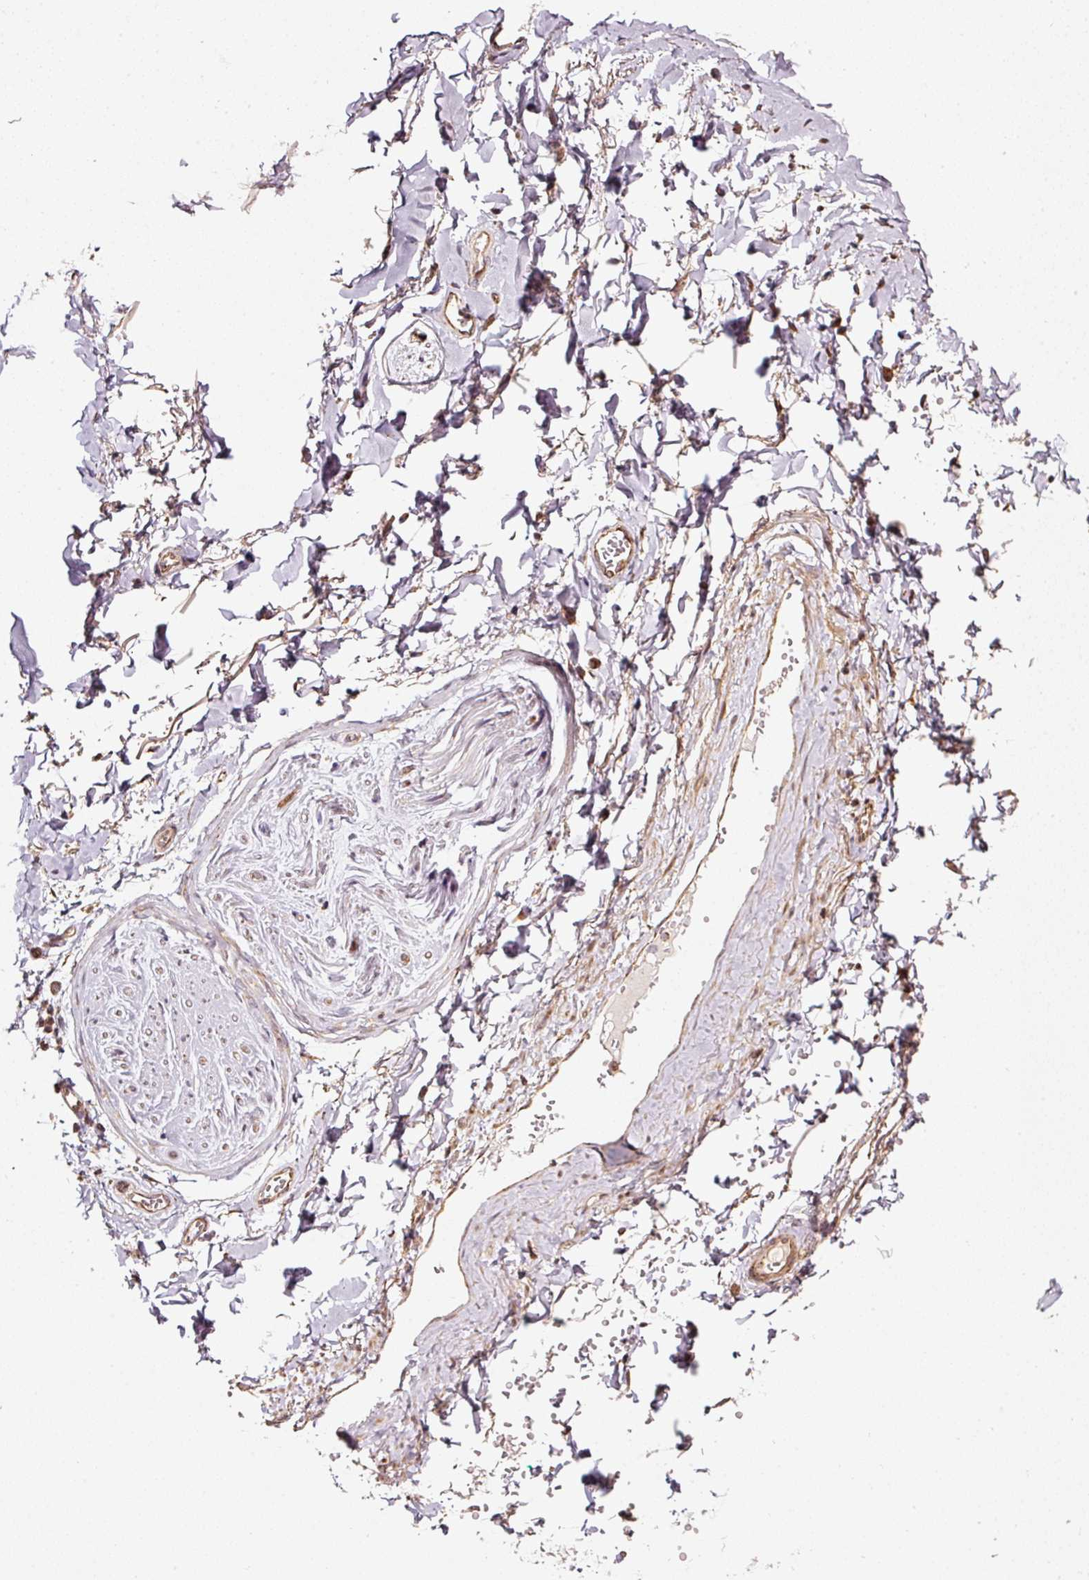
{"staining": {"intensity": "weak", "quantity": ">75%", "location": "cytoplasmic/membranous"}, "tissue": "adipose tissue", "cell_type": "Adipocytes", "image_type": "normal", "snomed": [{"axis": "morphology", "description": "Normal tissue, NOS"}, {"axis": "topography", "description": "Vulva"}, {"axis": "topography", "description": "Vagina"}, {"axis": "topography", "description": "Peripheral nerve tissue"}], "caption": "Benign adipose tissue displays weak cytoplasmic/membranous positivity in about >75% of adipocytes Immunohistochemistry stains the protein in brown and the nuclei are stained blue..", "gene": "RAB35", "patient": {"sex": "female", "age": 66}}